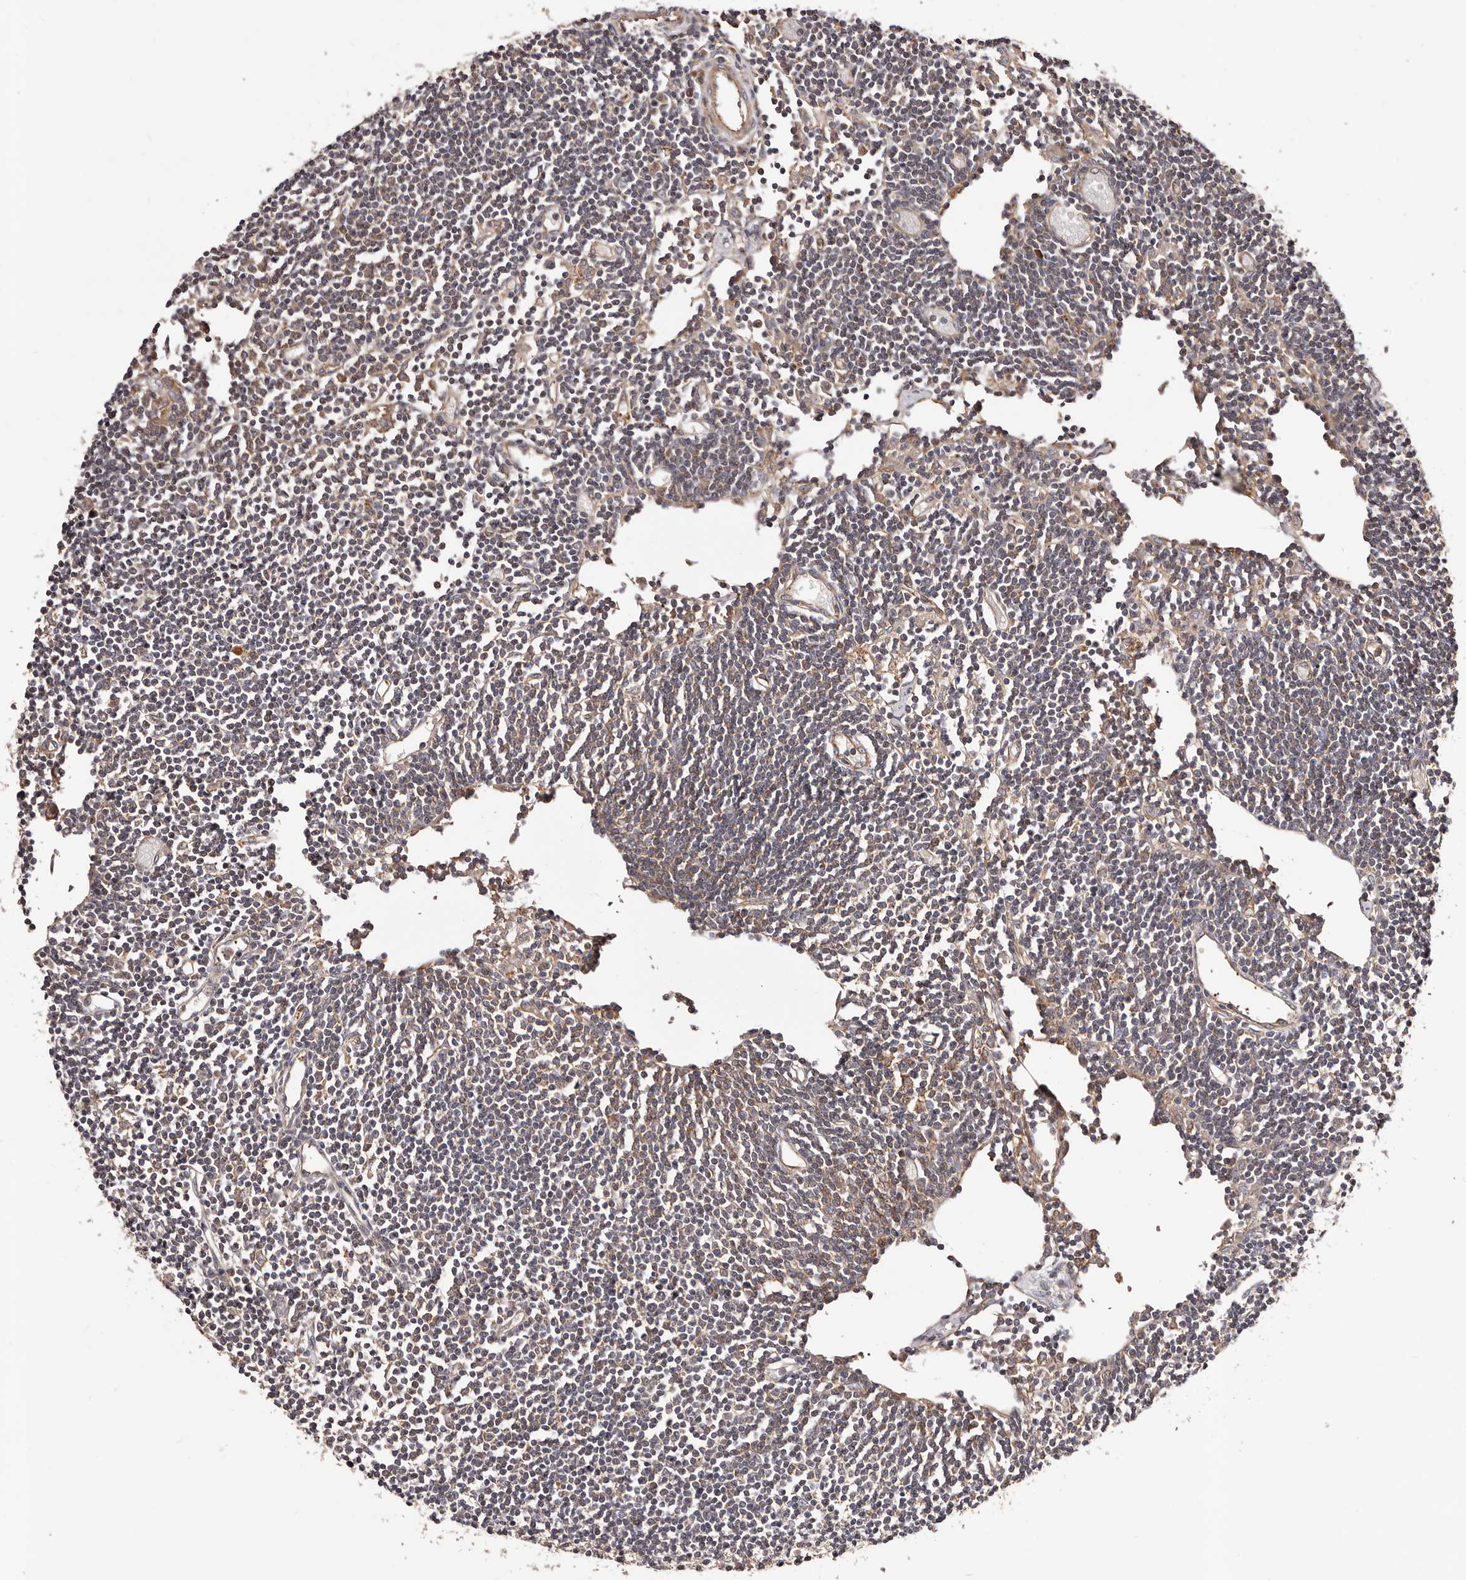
{"staining": {"intensity": "weak", "quantity": "25%-75%", "location": "cytoplasmic/membranous"}, "tissue": "lymph node", "cell_type": "Germinal center cells", "image_type": "normal", "snomed": [{"axis": "morphology", "description": "Normal tissue, NOS"}, {"axis": "topography", "description": "Lymph node"}], "caption": "Approximately 25%-75% of germinal center cells in benign human lymph node reveal weak cytoplasmic/membranous protein expression as visualized by brown immunohistochemical staining.", "gene": "GTPBP1", "patient": {"sex": "female", "age": 11}}